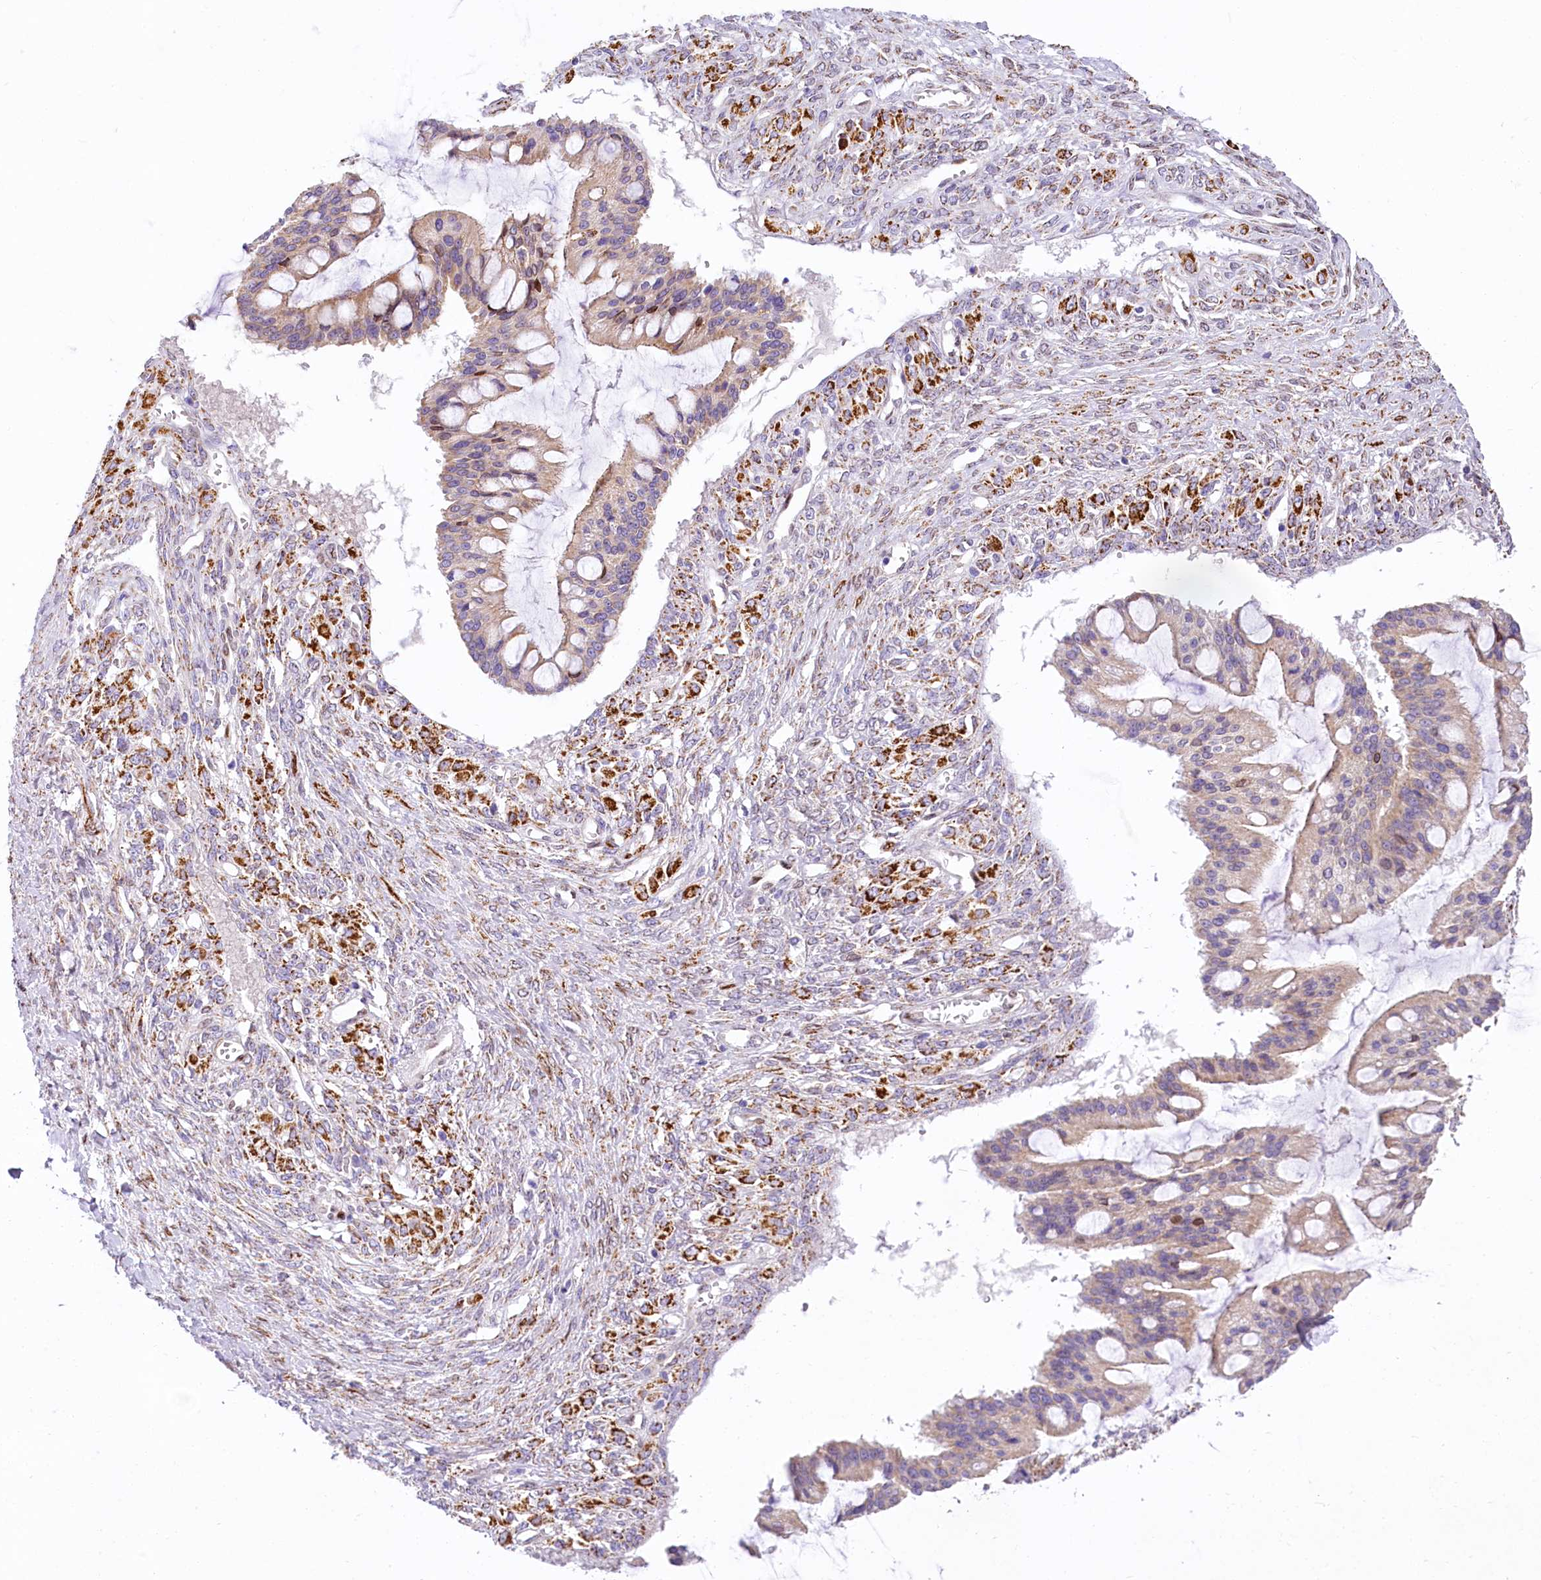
{"staining": {"intensity": "weak", "quantity": "25%-75%", "location": "cytoplasmic/membranous"}, "tissue": "ovarian cancer", "cell_type": "Tumor cells", "image_type": "cancer", "snomed": [{"axis": "morphology", "description": "Cystadenocarcinoma, mucinous, NOS"}, {"axis": "topography", "description": "Ovary"}], "caption": "Immunohistochemistry (IHC) image of neoplastic tissue: human mucinous cystadenocarcinoma (ovarian) stained using IHC displays low levels of weak protein expression localized specifically in the cytoplasmic/membranous of tumor cells, appearing as a cytoplasmic/membranous brown color.", "gene": "PPIP5K2", "patient": {"sex": "female", "age": 73}}